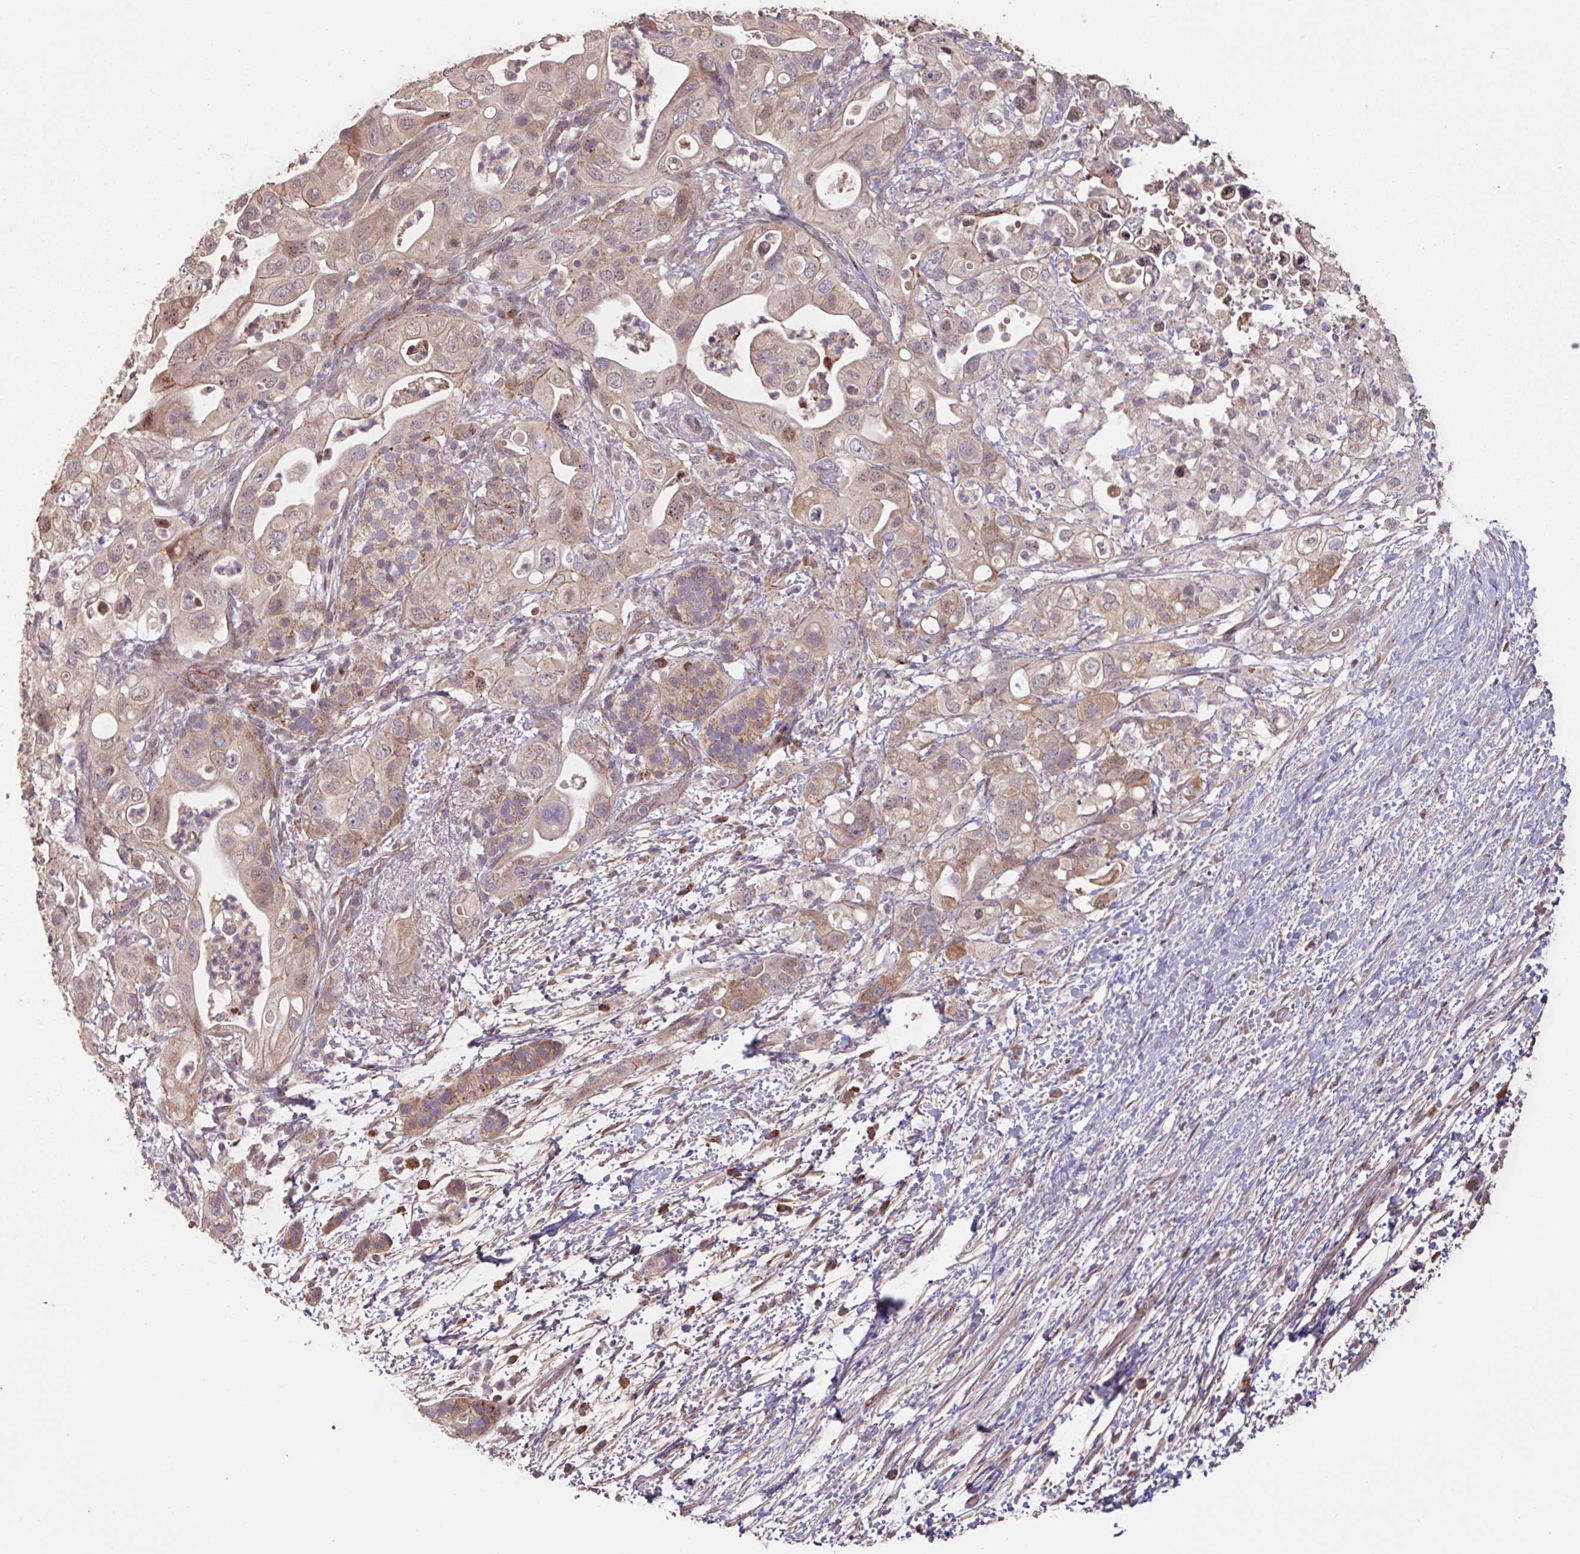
{"staining": {"intensity": "weak", "quantity": ">75%", "location": "cytoplasmic/membranous"}, "tissue": "pancreatic cancer", "cell_type": "Tumor cells", "image_type": "cancer", "snomed": [{"axis": "morphology", "description": "Adenocarcinoma, NOS"}, {"axis": "topography", "description": "Pancreas"}], "caption": "A high-resolution histopathology image shows immunohistochemistry (IHC) staining of adenocarcinoma (pancreatic), which reveals weak cytoplasmic/membranous expression in about >75% of tumor cells.", "gene": "TMEM88", "patient": {"sex": "female", "age": 72}}